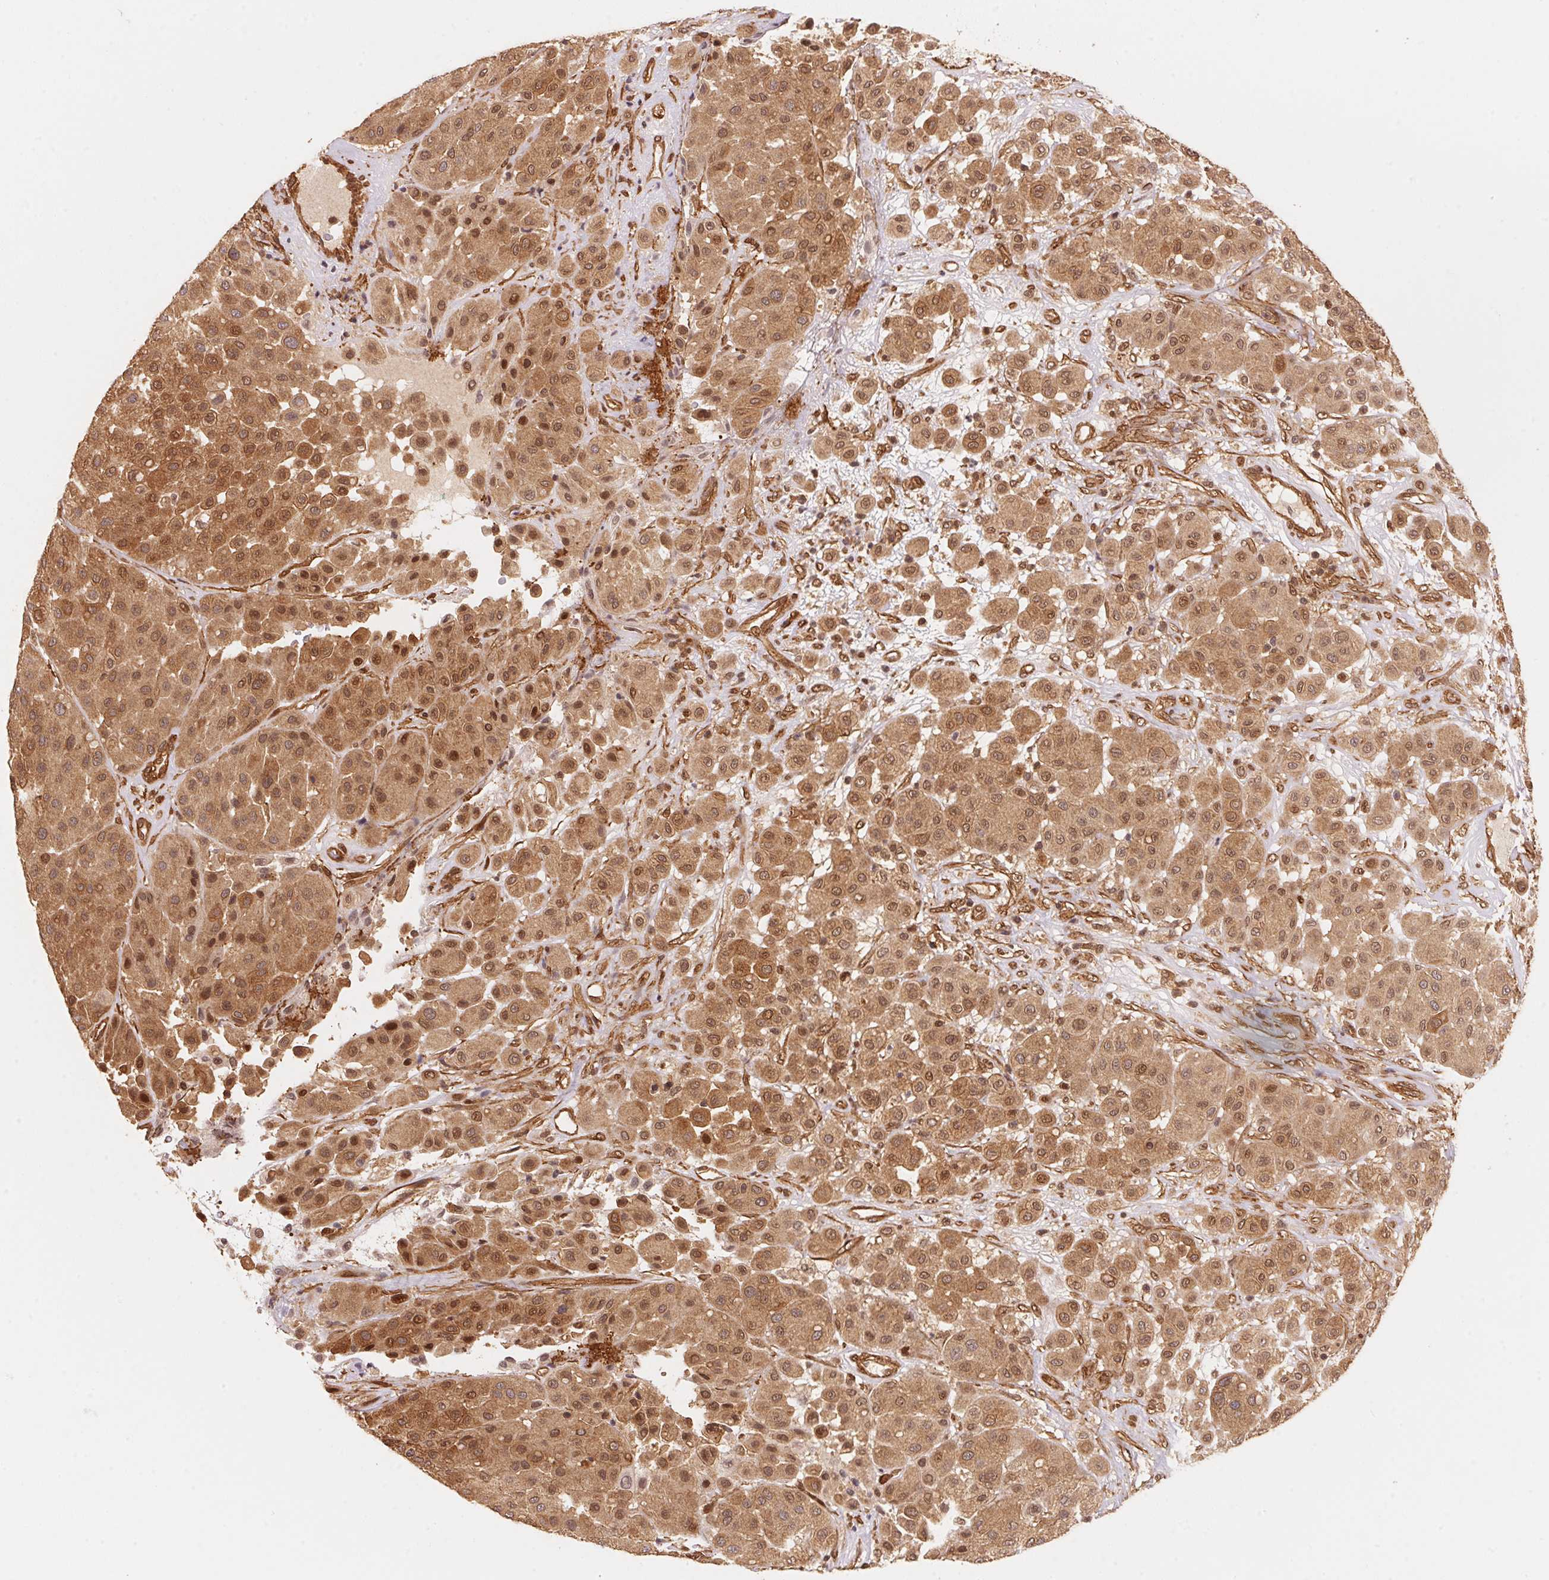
{"staining": {"intensity": "moderate", "quantity": ">75%", "location": "cytoplasmic/membranous,nuclear"}, "tissue": "melanoma", "cell_type": "Tumor cells", "image_type": "cancer", "snomed": [{"axis": "morphology", "description": "Malignant melanoma, Metastatic site"}, {"axis": "topography", "description": "Smooth muscle"}], "caption": "Immunohistochemical staining of human melanoma reveals medium levels of moderate cytoplasmic/membranous and nuclear protein expression in about >75% of tumor cells.", "gene": "TNIP2", "patient": {"sex": "male", "age": 41}}